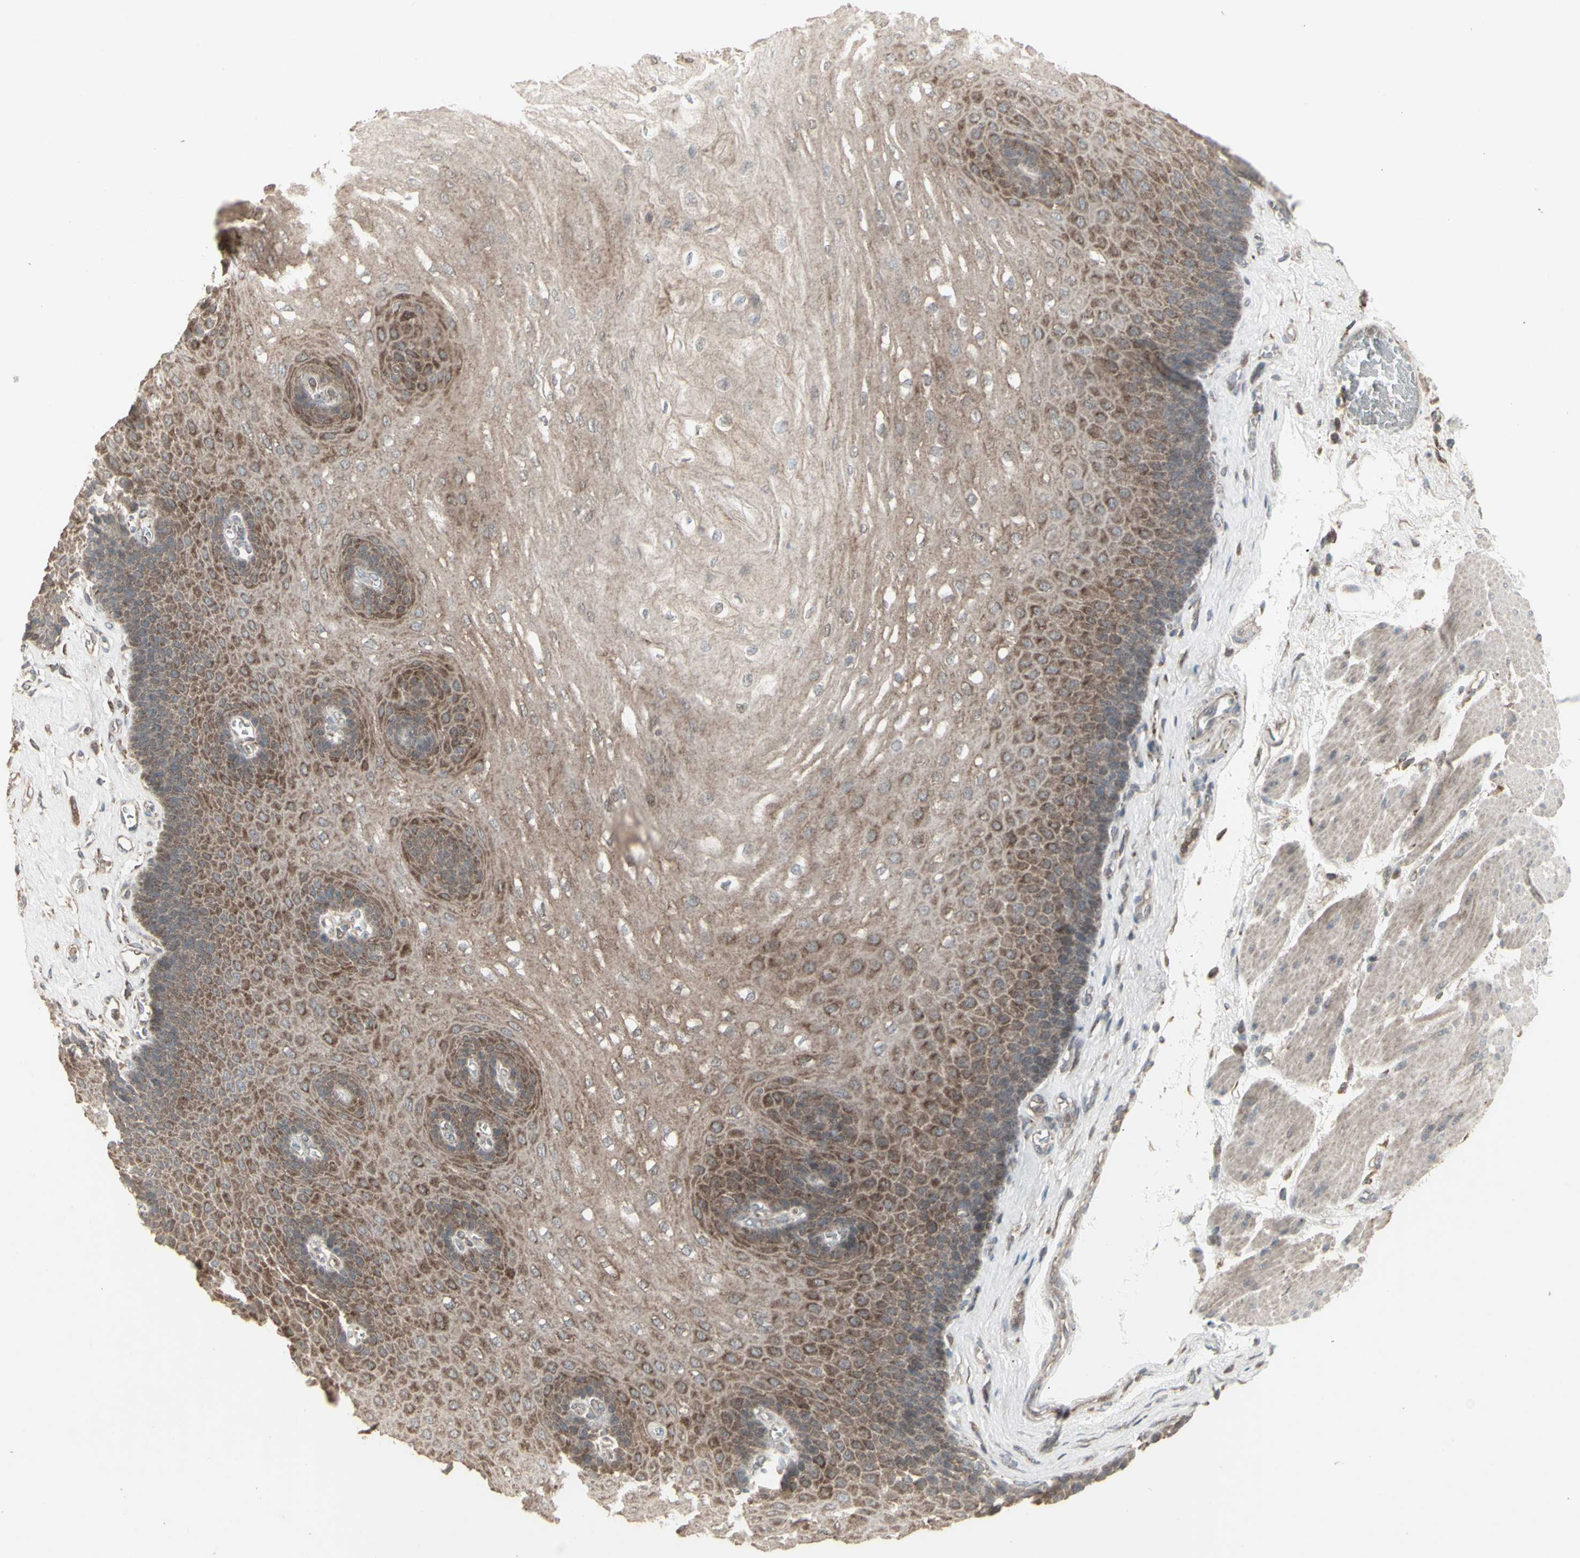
{"staining": {"intensity": "moderate", "quantity": ">75%", "location": "cytoplasmic/membranous"}, "tissue": "esophagus", "cell_type": "Squamous epithelial cells", "image_type": "normal", "snomed": [{"axis": "morphology", "description": "Normal tissue, NOS"}, {"axis": "topography", "description": "Esophagus"}], "caption": "IHC of benign human esophagus exhibits medium levels of moderate cytoplasmic/membranous staining in approximately >75% of squamous epithelial cells.", "gene": "RNASEL", "patient": {"sex": "female", "age": 72}}